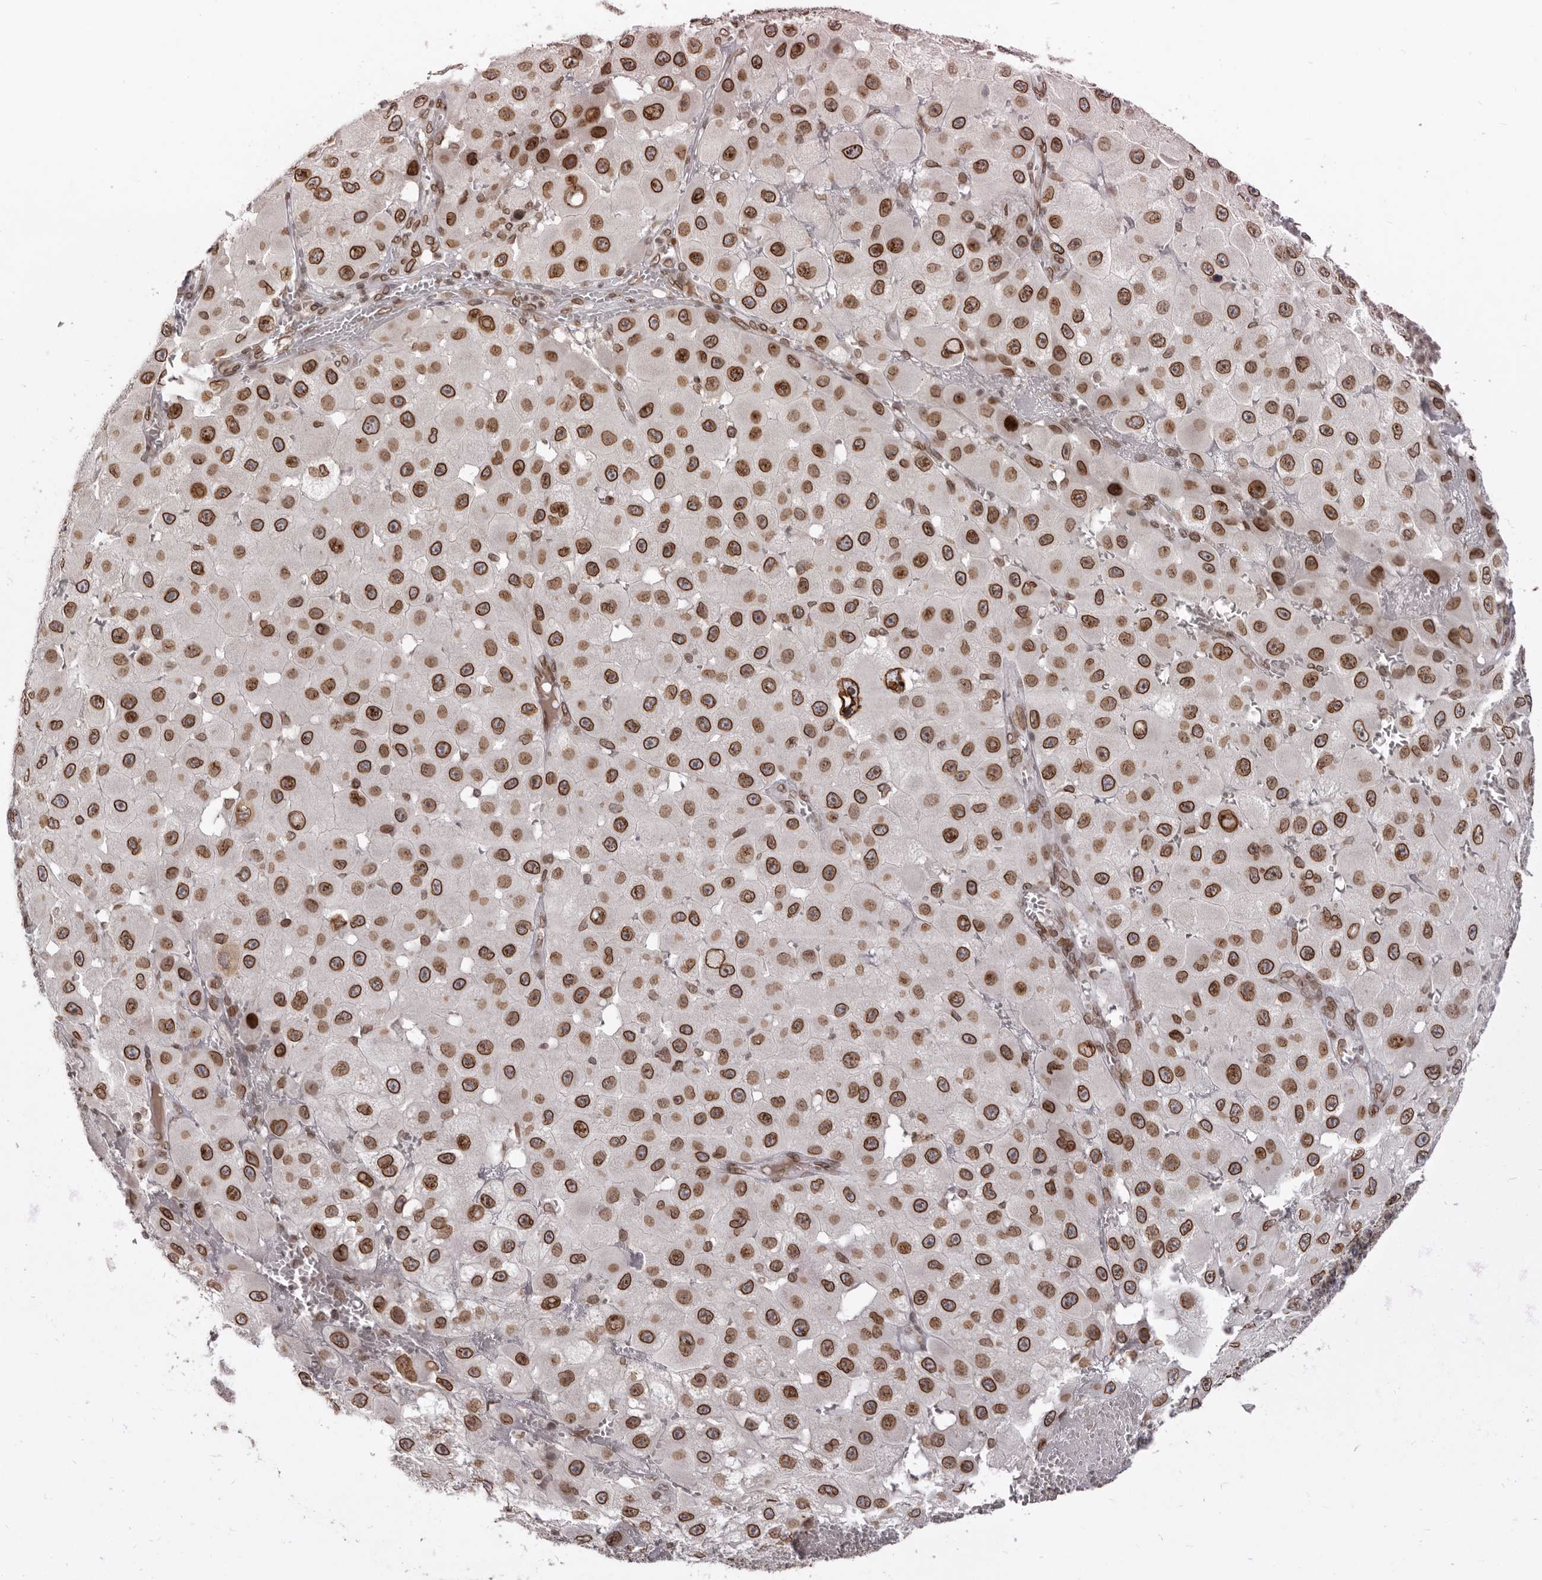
{"staining": {"intensity": "strong", "quantity": ">75%", "location": "cytoplasmic/membranous,nuclear"}, "tissue": "melanoma", "cell_type": "Tumor cells", "image_type": "cancer", "snomed": [{"axis": "morphology", "description": "Malignant melanoma, NOS"}, {"axis": "topography", "description": "Skin"}], "caption": "Immunohistochemical staining of human melanoma reveals strong cytoplasmic/membranous and nuclear protein staining in about >75% of tumor cells. (brown staining indicates protein expression, while blue staining denotes nuclei).", "gene": "NUP153", "patient": {"sex": "female", "age": 81}}